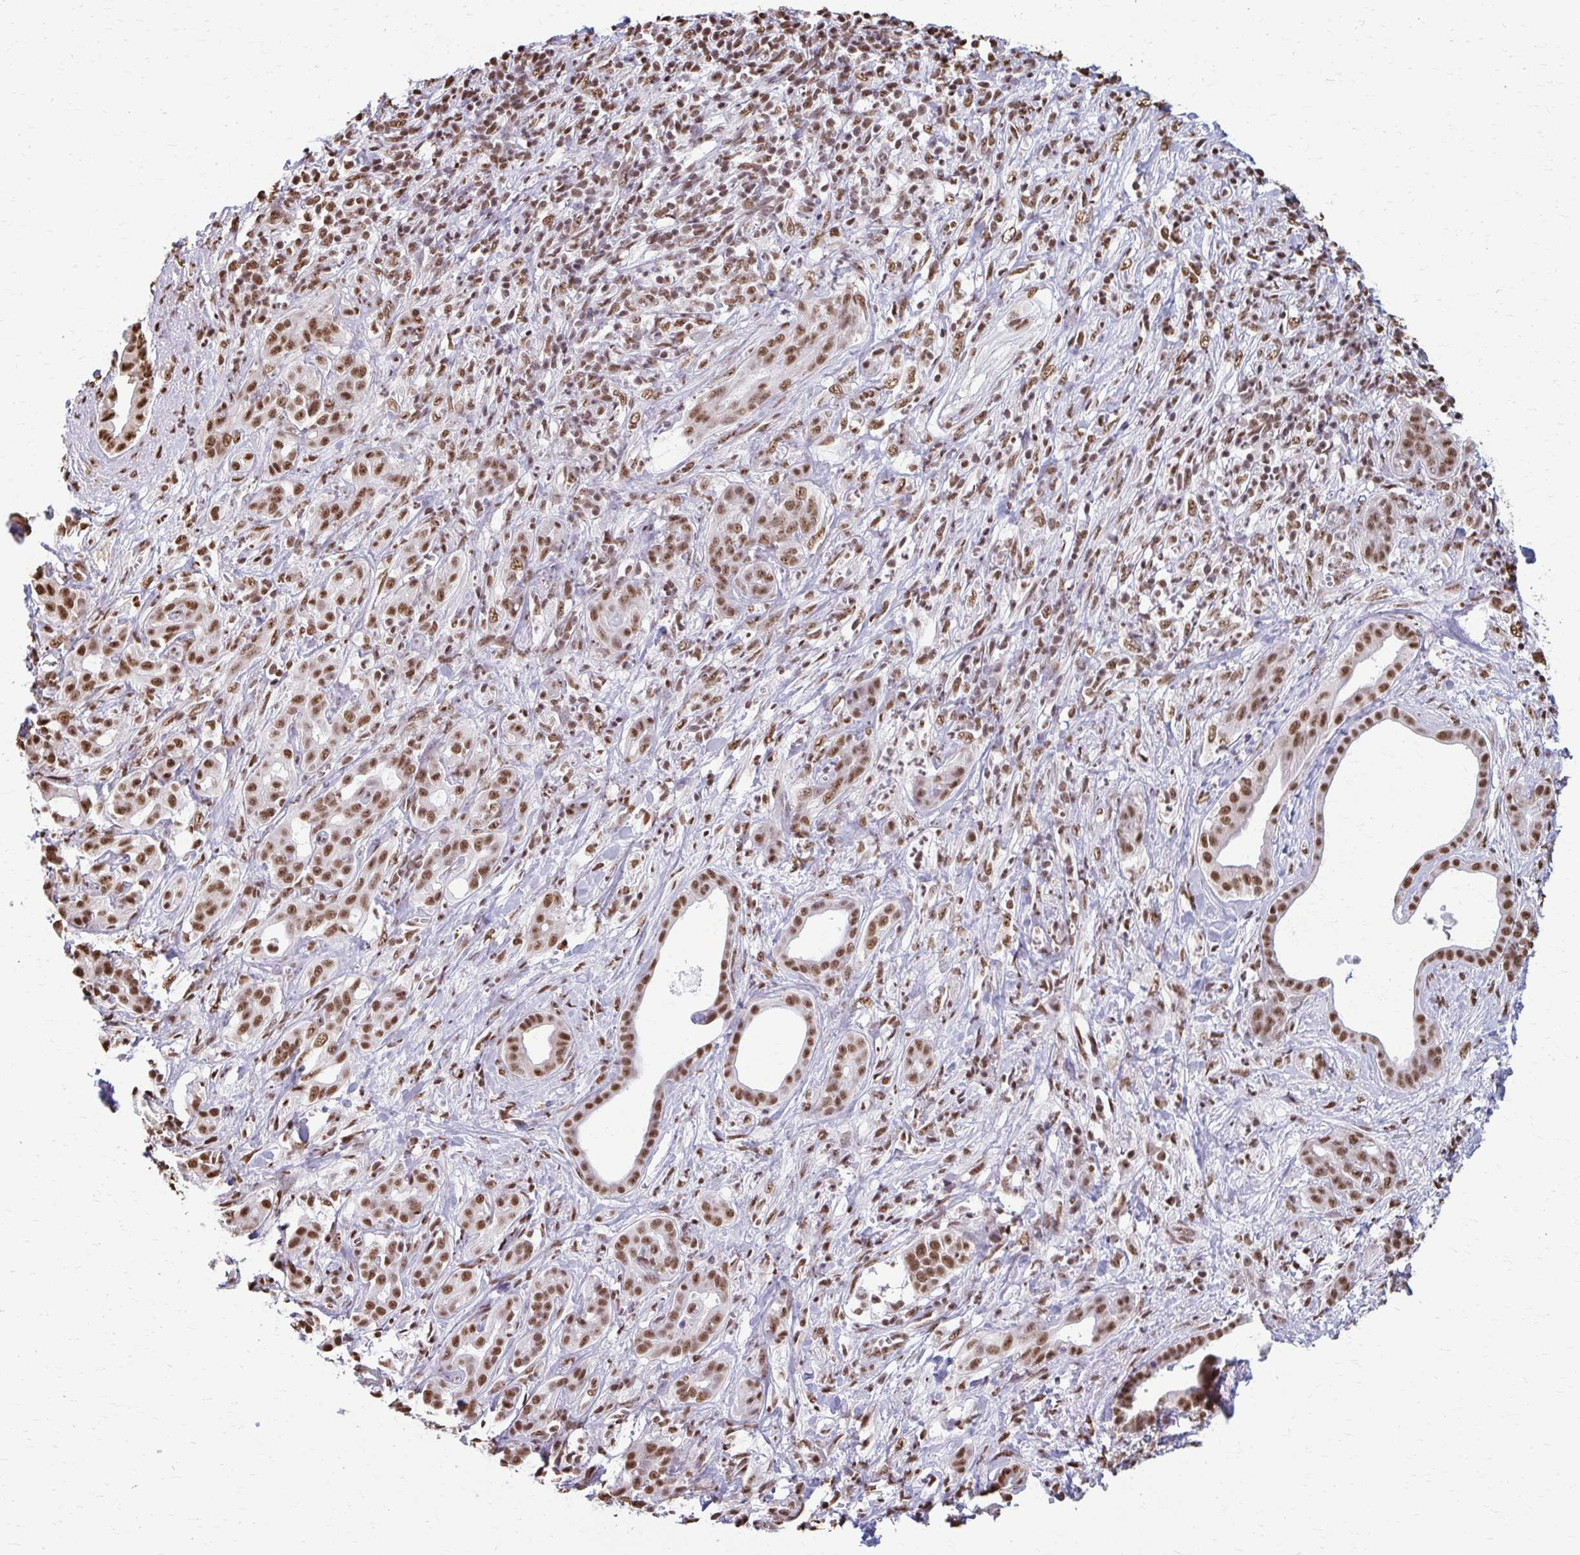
{"staining": {"intensity": "moderate", "quantity": ">75%", "location": "nuclear"}, "tissue": "pancreatic cancer", "cell_type": "Tumor cells", "image_type": "cancer", "snomed": [{"axis": "morphology", "description": "Adenocarcinoma, NOS"}, {"axis": "topography", "description": "Pancreas"}], "caption": "About >75% of tumor cells in adenocarcinoma (pancreatic) display moderate nuclear protein expression as visualized by brown immunohistochemical staining.", "gene": "SNRPA", "patient": {"sex": "male", "age": 61}}